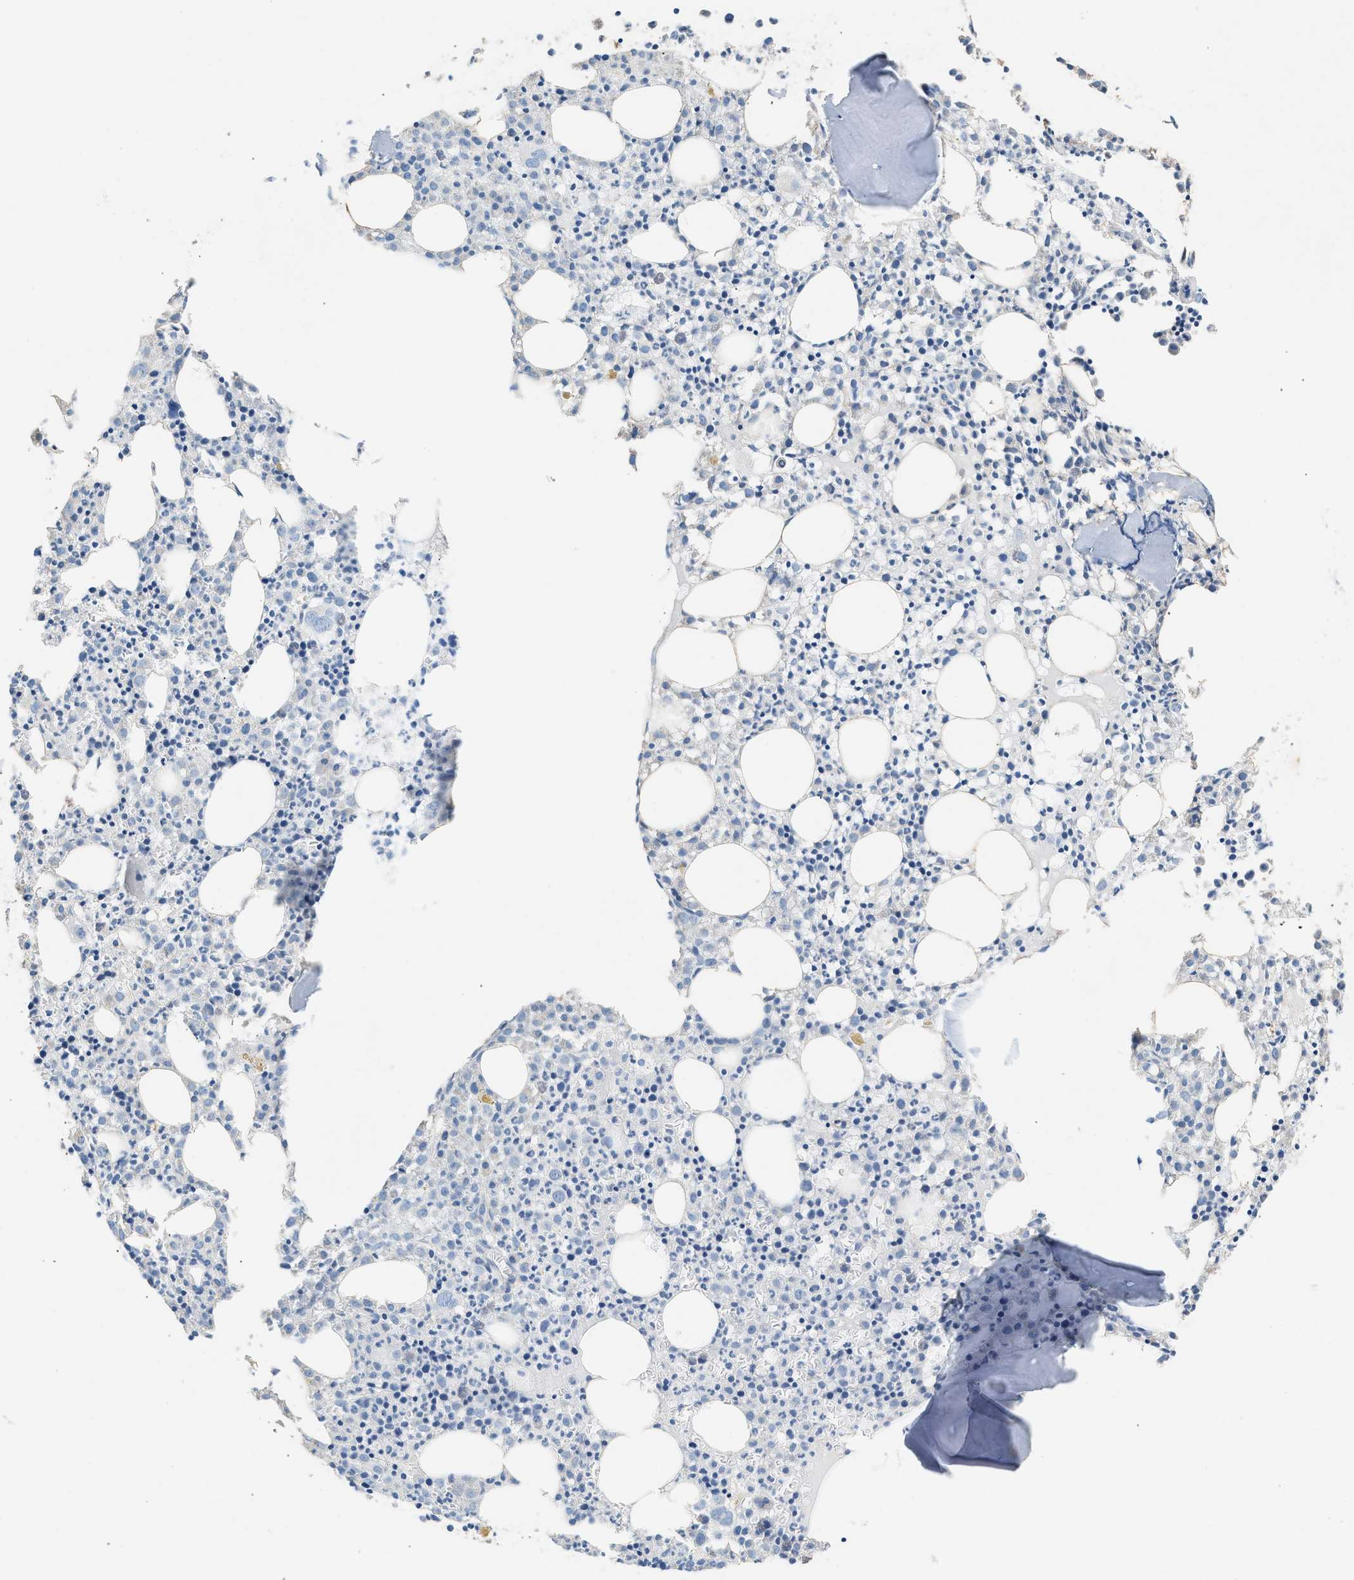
{"staining": {"intensity": "weak", "quantity": "<25%", "location": "cytoplasmic/membranous"}, "tissue": "bone marrow", "cell_type": "Hematopoietic cells", "image_type": "normal", "snomed": [{"axis": "morphology", "description": "Normal tissue, NOS"}, {"axis": "morphology", "description": "Inflammation, NOS"}, {"axis": "topography", "description": "Bone marrow"}], "caption": "The immunohistochemistry micrograph has no significant positivity in hematopoietic cells of bone marrow. (Immunohistochemistry, brightfield microscopy, high magnification).", "gene": "NDUFS8", "patient": {"sex": "male", "age": 25}}